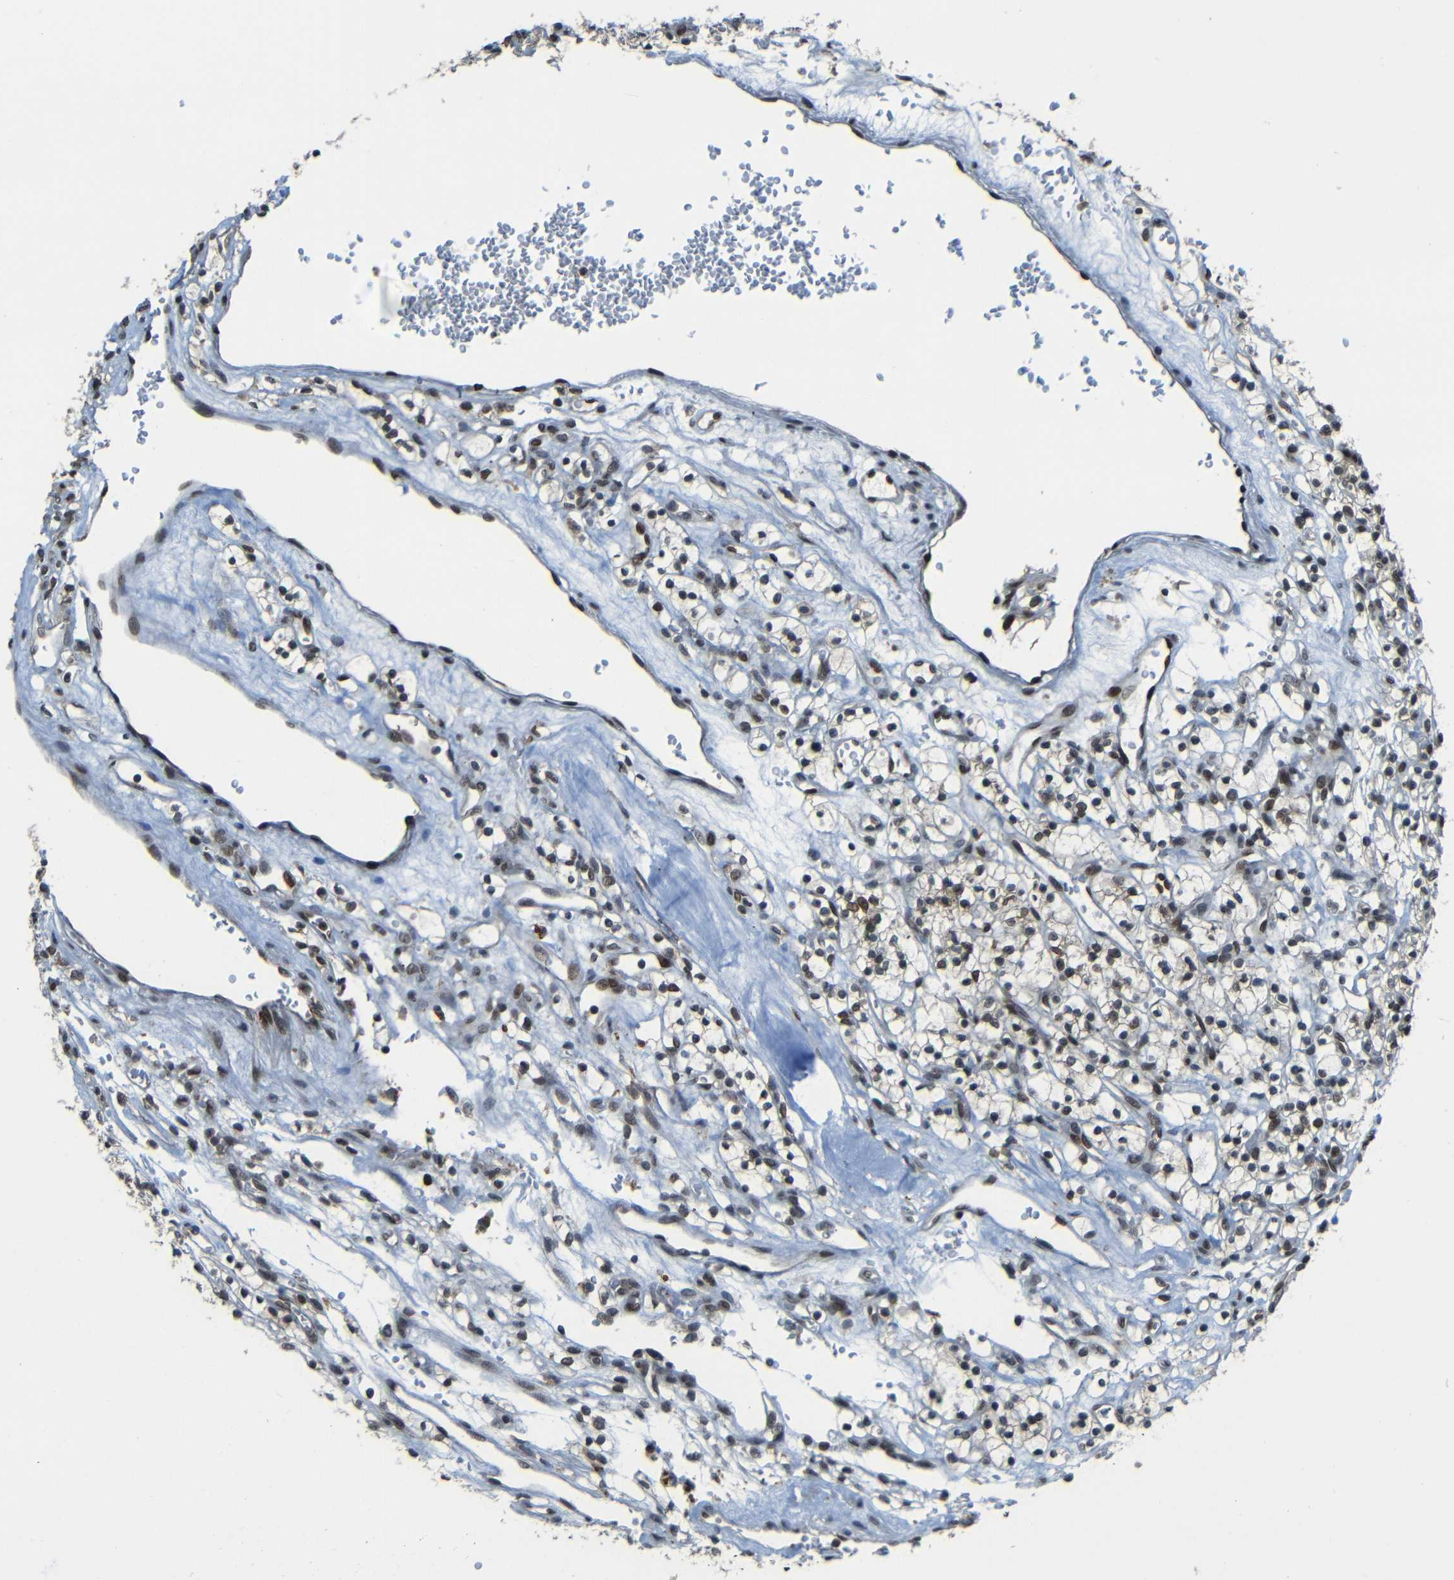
{"staining": {"intensity": "weak", "quantity": ">75%", "location": "nuclear"}, "tissue": "renal cancer", "cell_type": "Tumor cells", "image_type": "cancer", "snomed": [{"axis": "morphology", "description": "Adenocarcinoma, NOS"}, {"axis": "topography", "description": "Kidney"}], "caption": "Renal adenocarcinoma was stained to show a protein in brown. There is low levels of weak nuclear positivity in approximately >75% of tumor cells.", "gene": "PSIP1", "patient": {"sex": "female", "age": 57}}